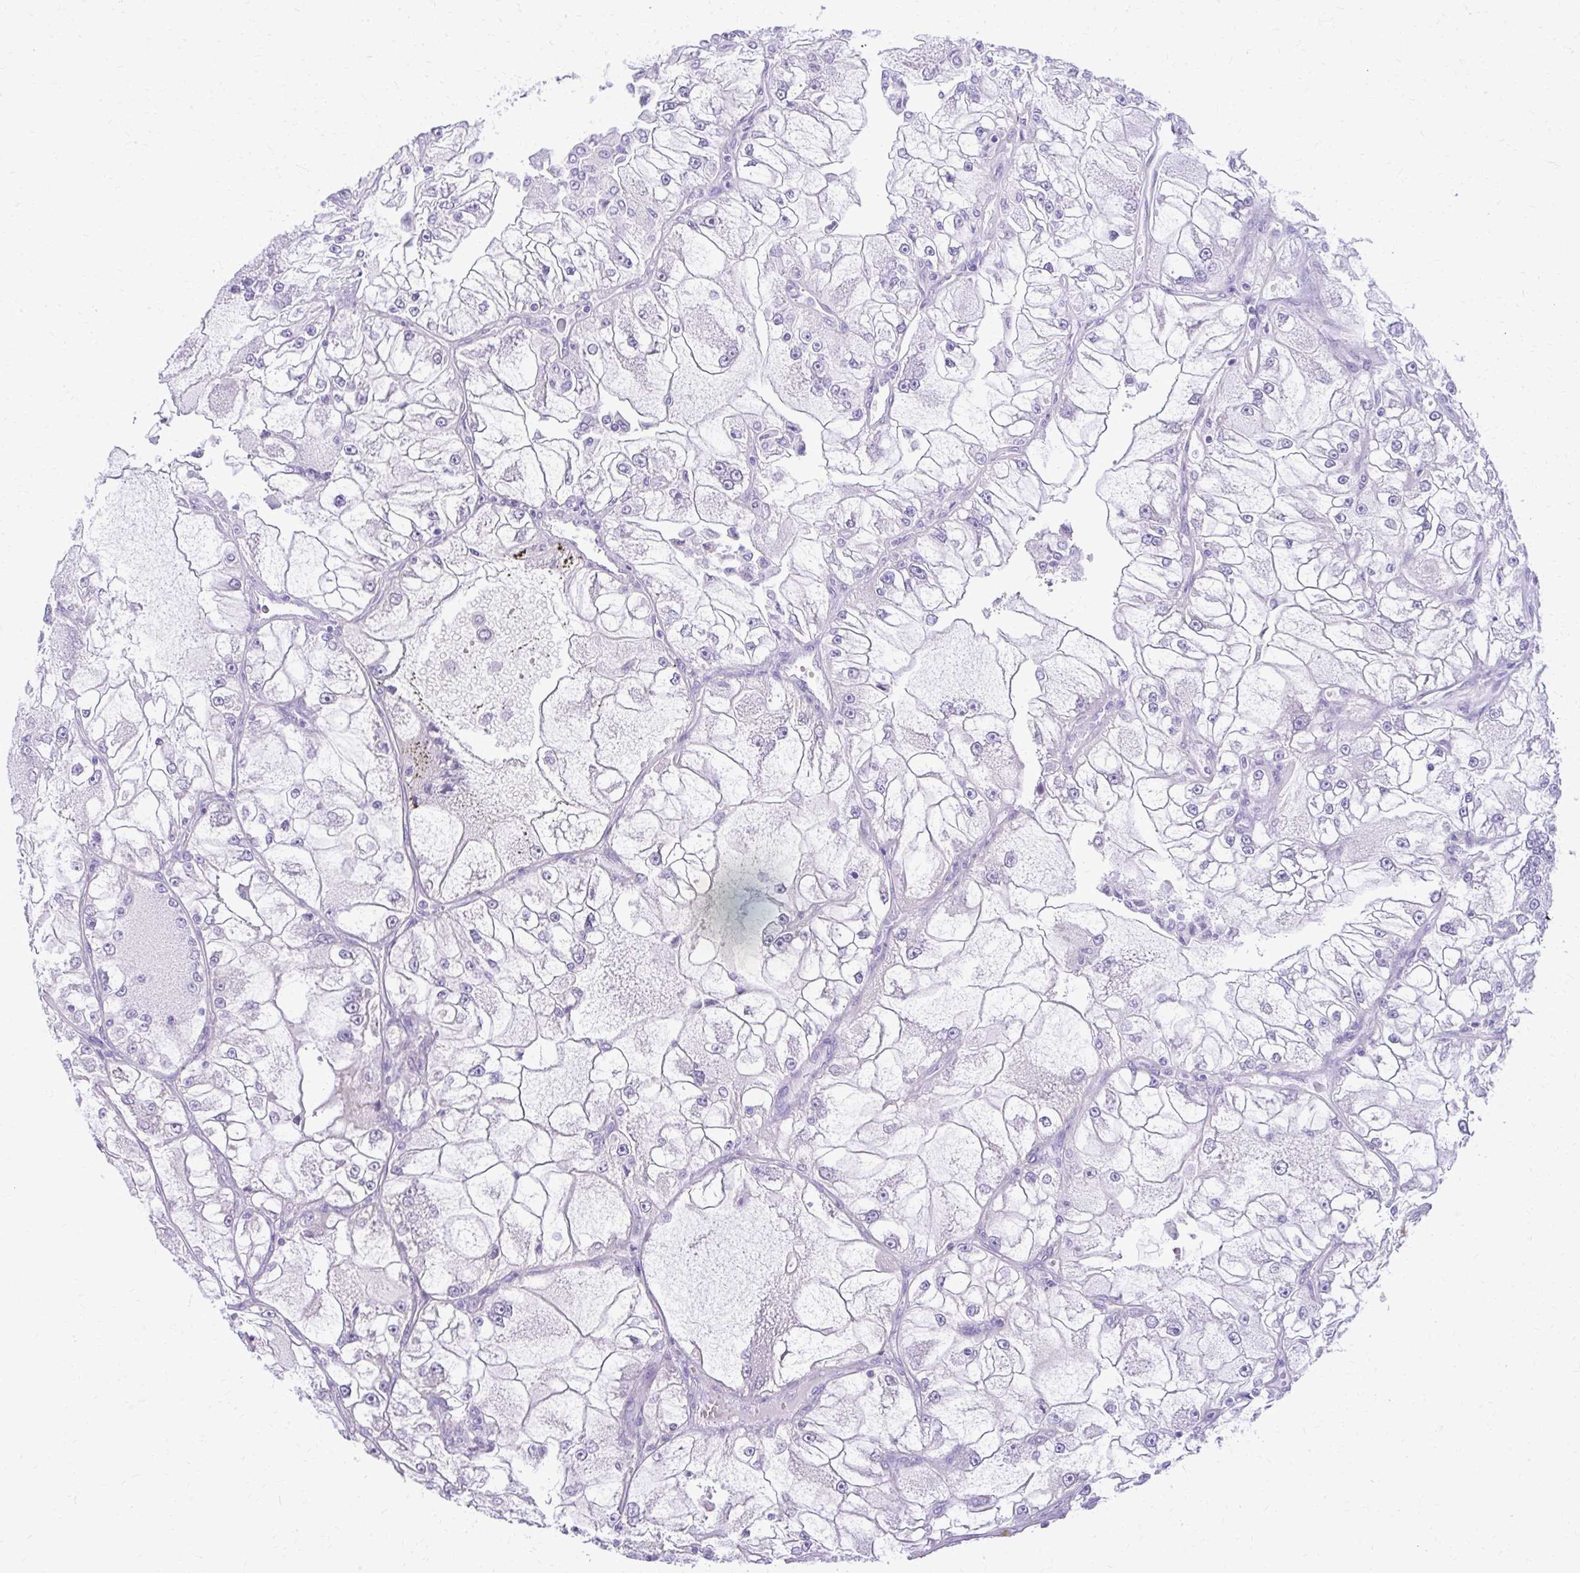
{"staining": {"intensity": "negative", "quantity": "none", "location": "none"}, "tissue": "renal cancer", "cell_type": "Tumor cells", "image_type": "cancer", "snomed": [{"axis": "morphology", "description": "Adenocarcinoma, NOS"}, {"axis": "topography", "description": "Kidney"}], "caption": "Immunohistochemical staining of human renal adenocarcinoma shows no significant staining in tumor cells.", "gene": "PRAP1", "patient": {"sex": "female", "age": 72}}